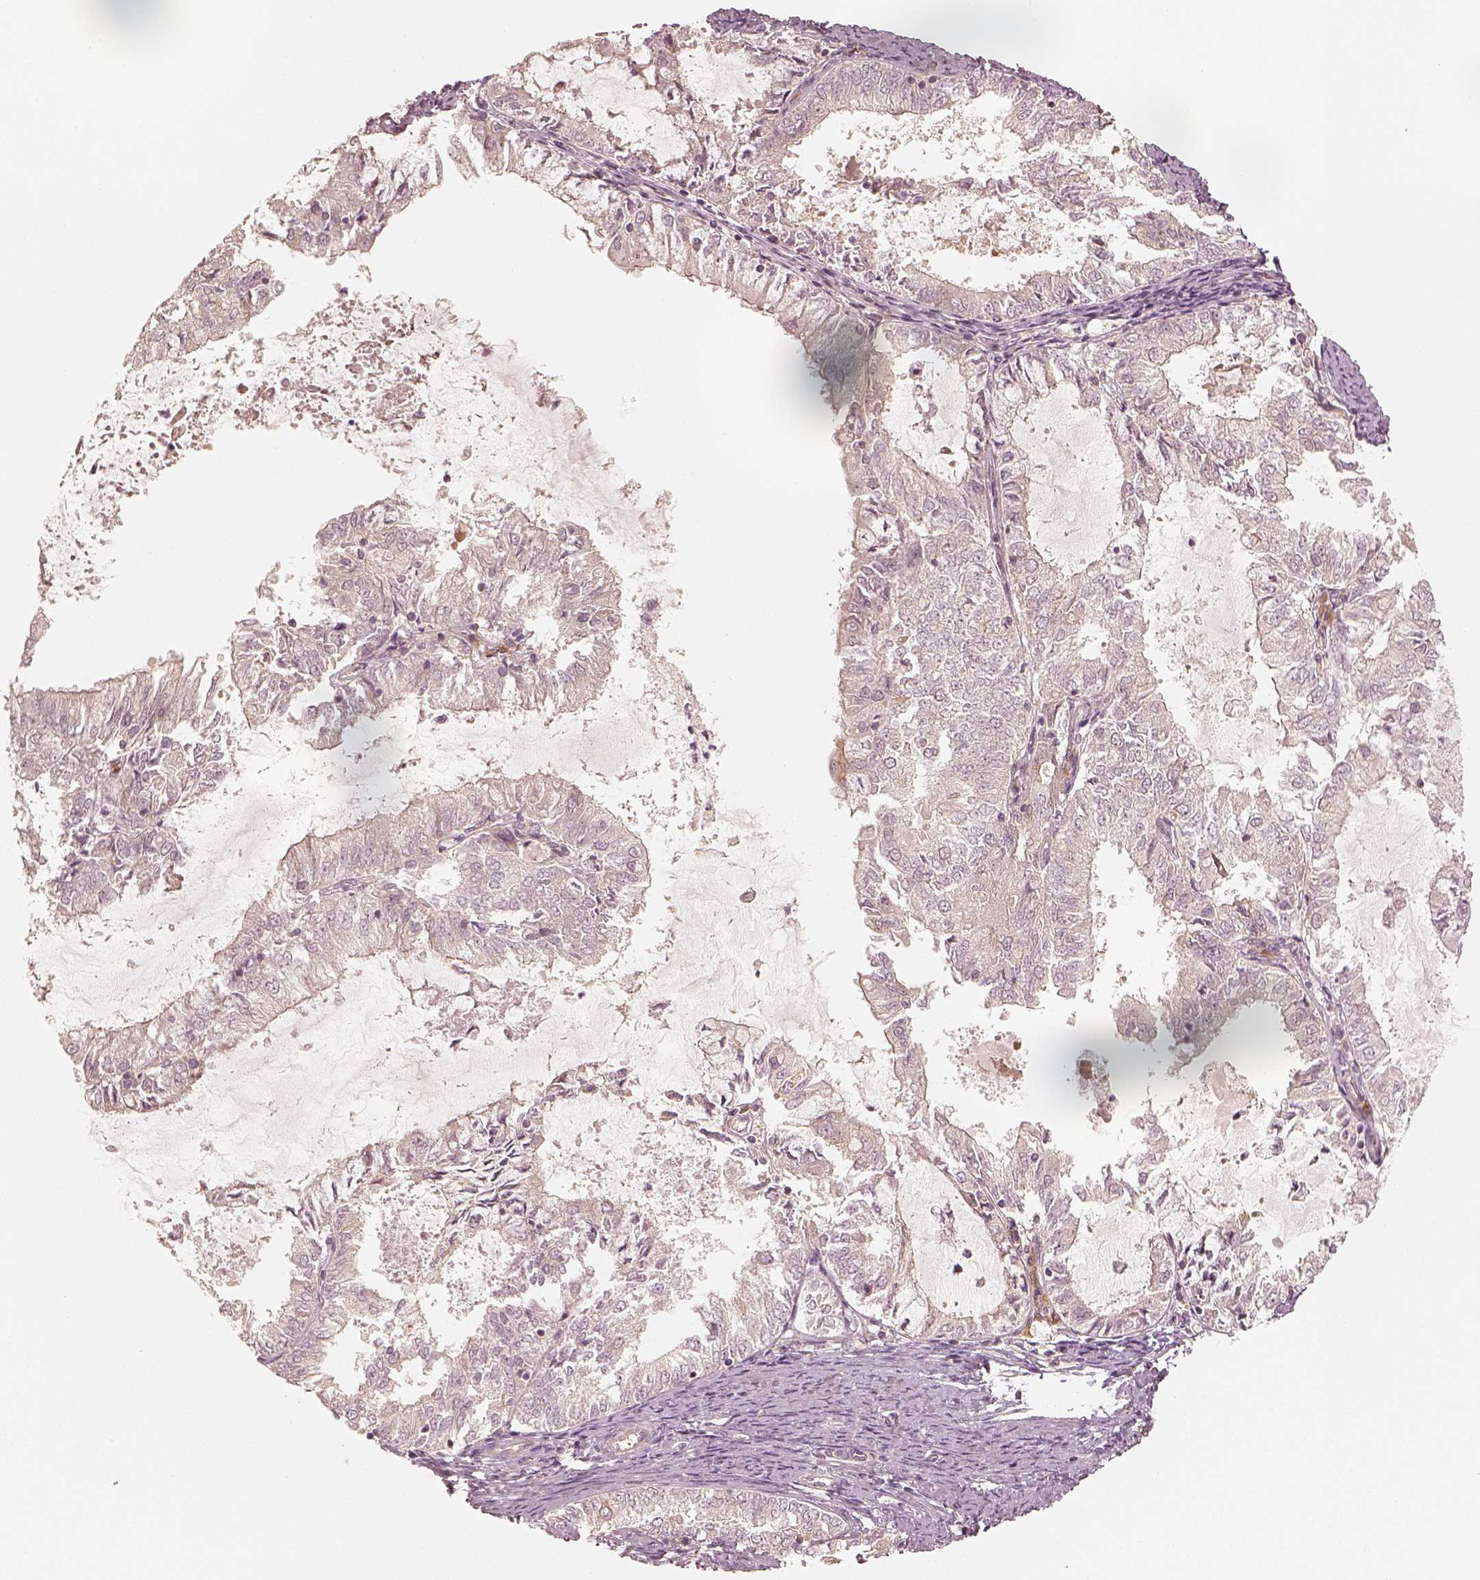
{"staining": {"intensity": "negative", "quantity": "none", "location": "none"}, "tissue": "endometrial cancer", "cell_type": "Tumor cells", "image_type": "cancer", "snomed": [{"axis": "morphology", "description": "Adenocarcinoma, NOS"}, {"axis": "topography", "description": "Endometrium"}], "caption": "Tumor cells are negative for protein expression in human endometrial adenocarcinoma.", "gene": "GORASP2", "patient": {"sex": "female", "age": 57}}